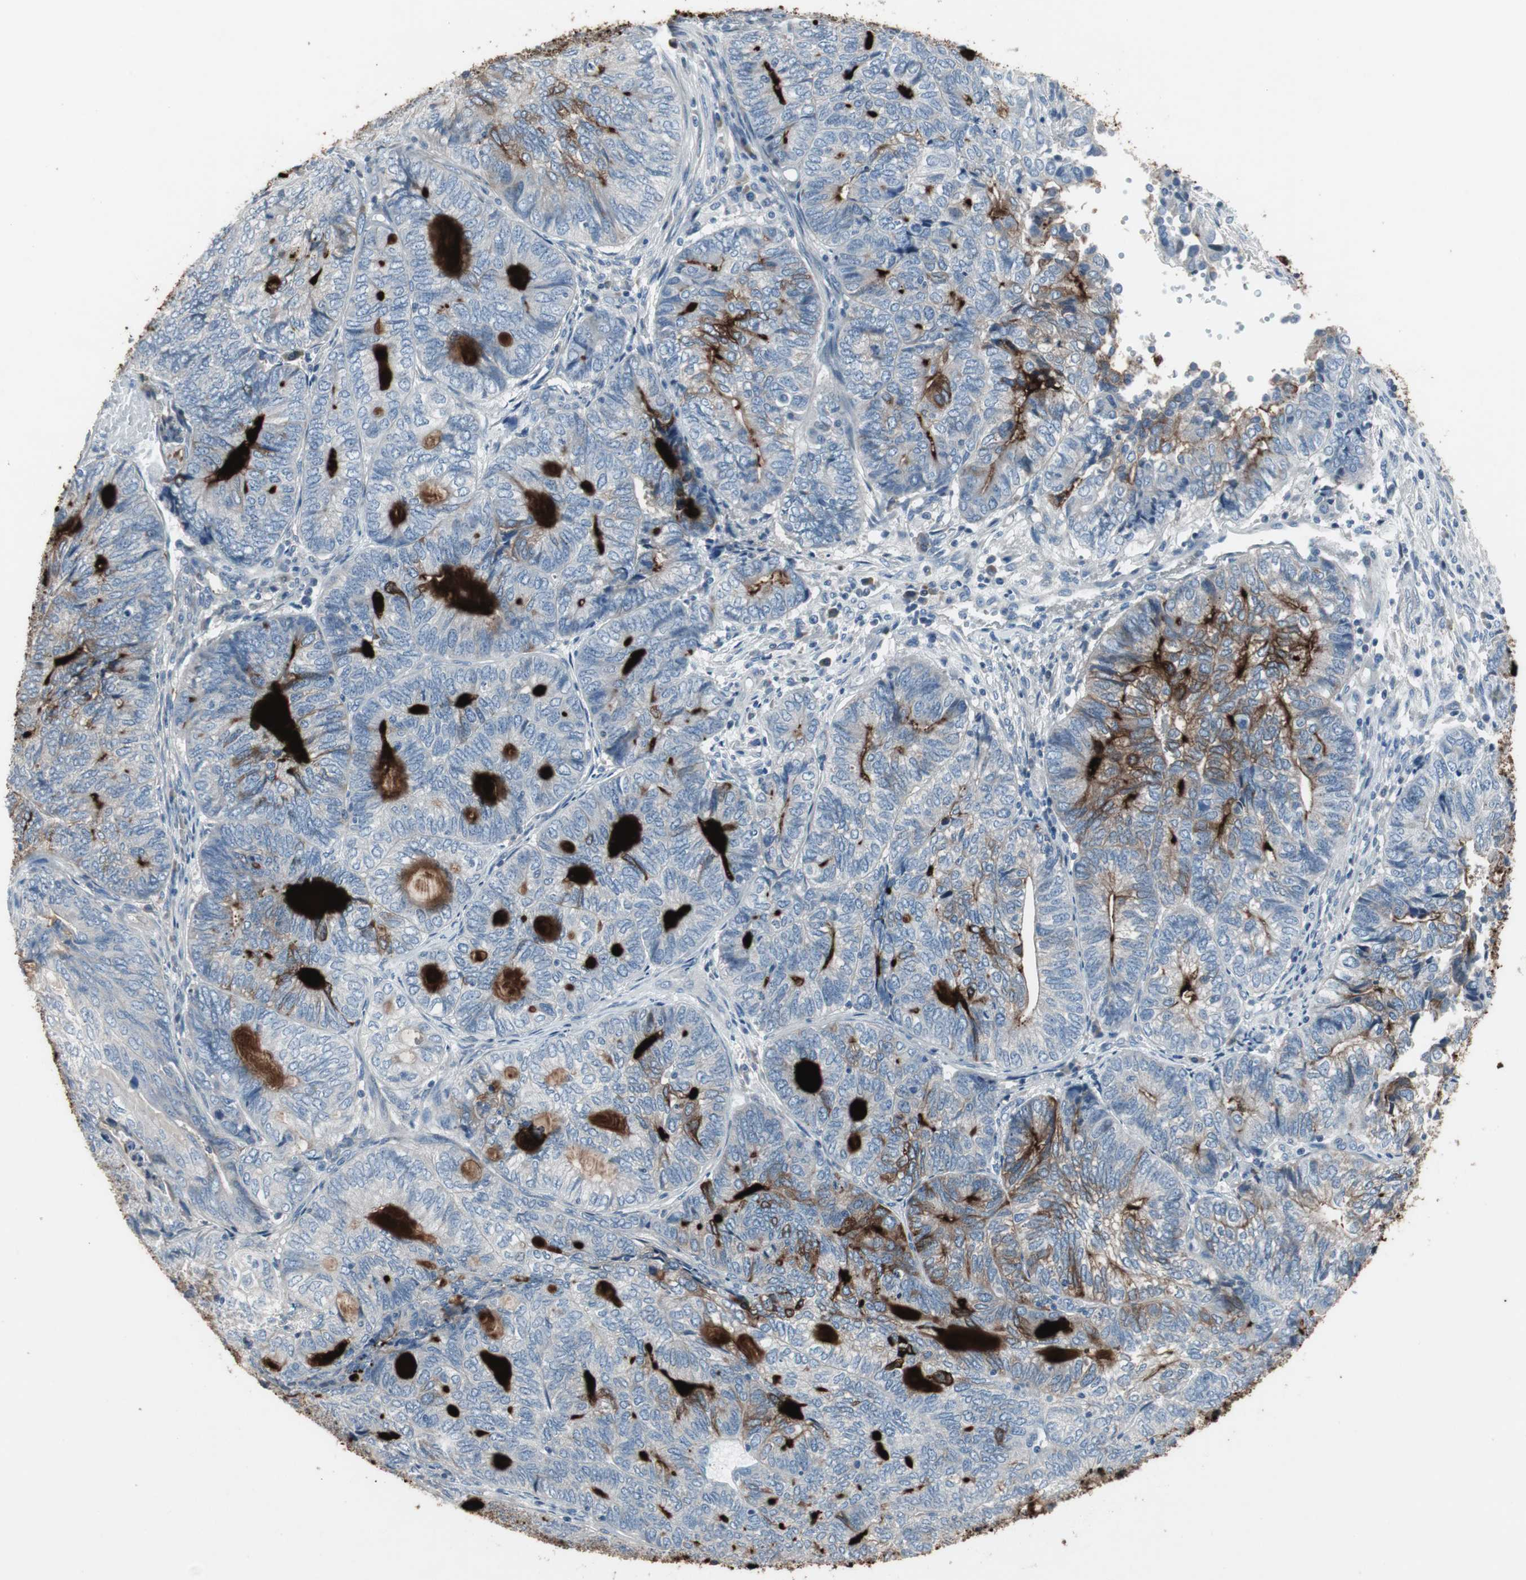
{"staining": {"intensity": "strong", "quantity": "<25%", "location": "cytoplasmic/membranous"}, "tissue": "endometrial cancer", "cell_type": "Tumor cells", "image_type": "cancer", "snomed": [{"axis": "morphology", "description": "Adenocarcinoma, NOS"}, {"axis": "topography", "description": "Uterus"}, {"axis": "topography", "description": "Endometrium"}], "caption": "Endometrial adenocarcinoma stained with a brown dye reveals strong cytoplasmic/membranous positive staining in approximately <25% of tumor cells.", "gene": "PIGR", "patient": {"sex": "female", "age": 70}}